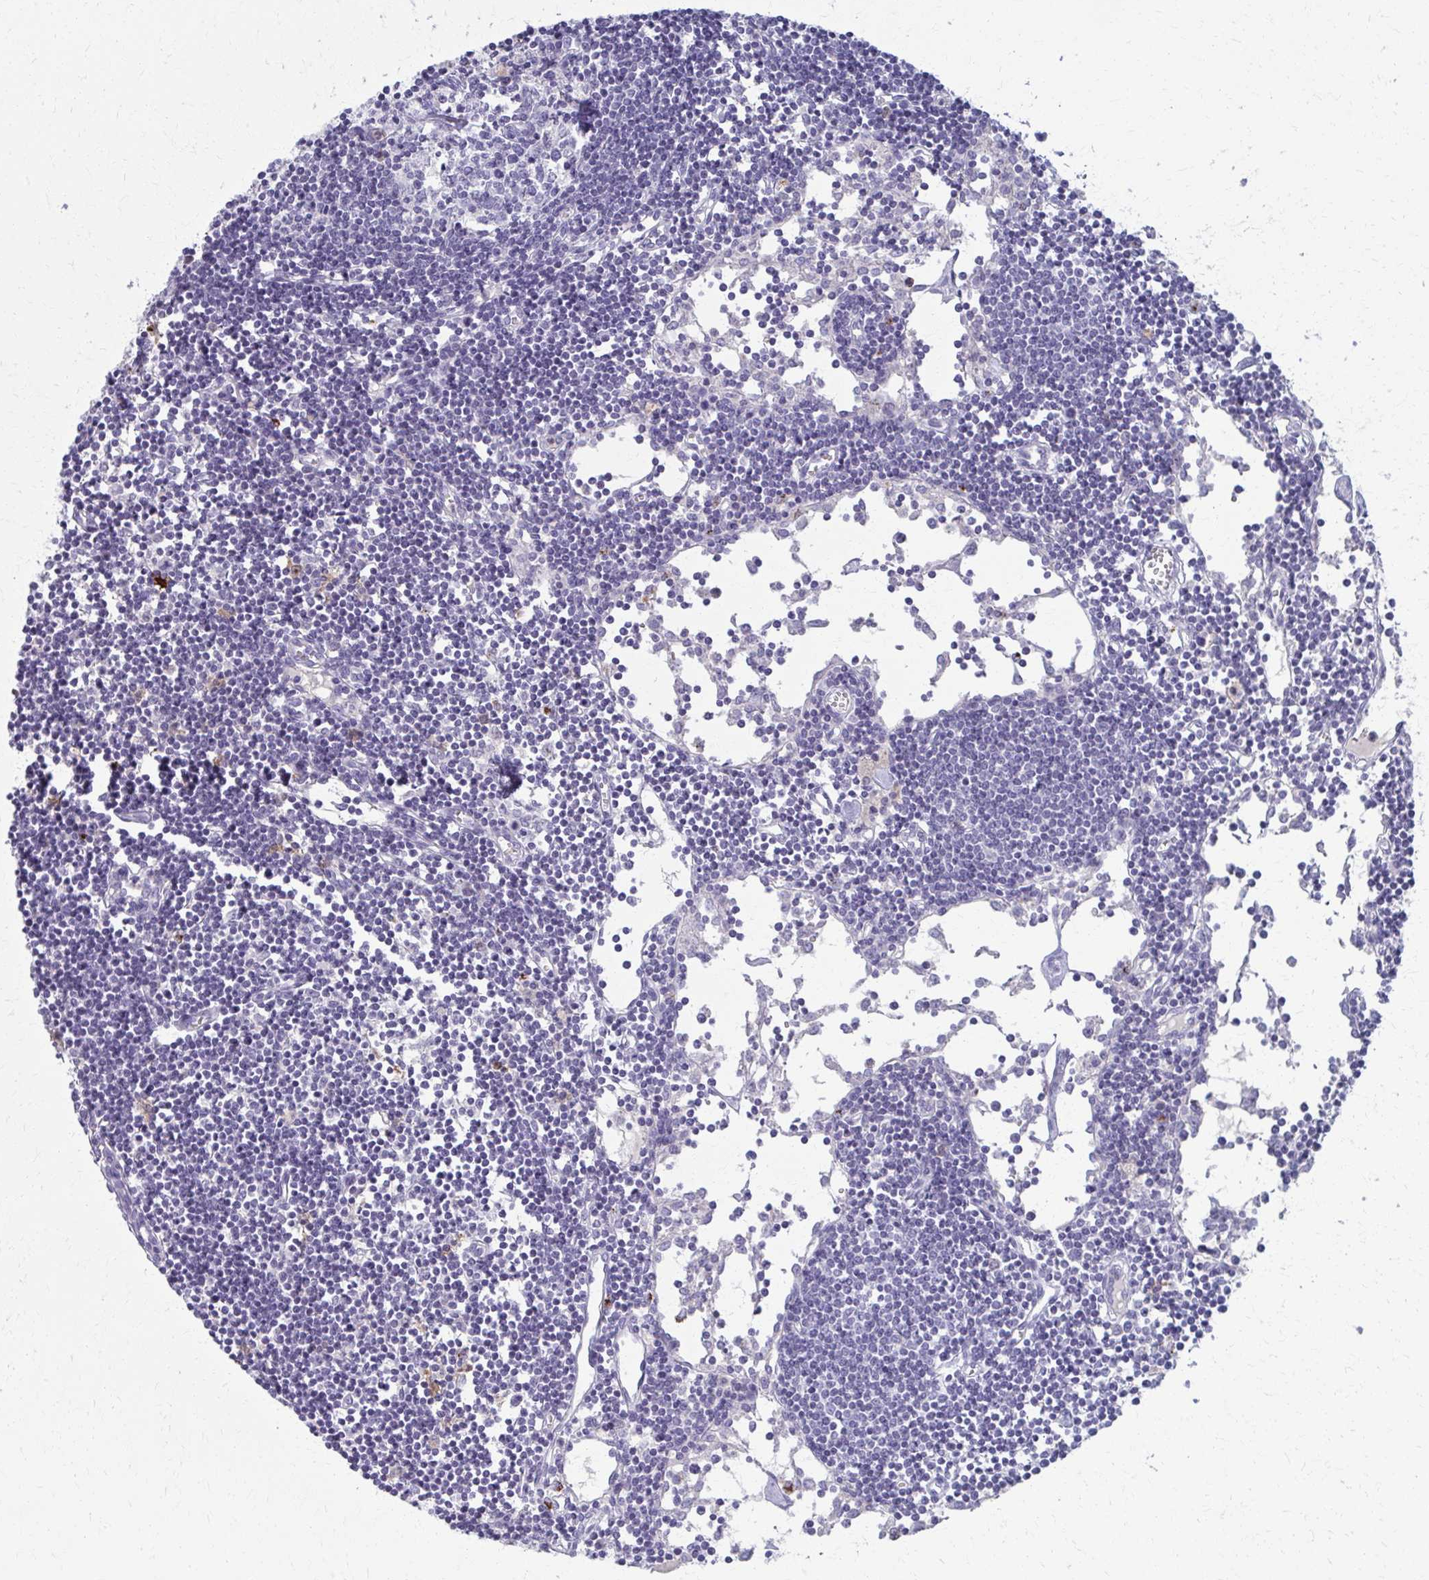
{"staining": {"intensity": "negative", "quantity": "none", "location": "none"}, "tissue": "lymph node", "cell_type": "Germinal center cells", "image_type": "normal", "snomed": [{"axis": "morphology", "description": "Normal tissue, NOS"}, {"axis": "topography", "description": "Lymph node"}], "caption": "Immunohistochemistry (IHC) histopathology image of benign human lymph node stained for a protein (brown), which reveals no positivity in germinal center cells.", "gene": "ENSG00000275249", "patient": {"sex": "female", "age": 65}}